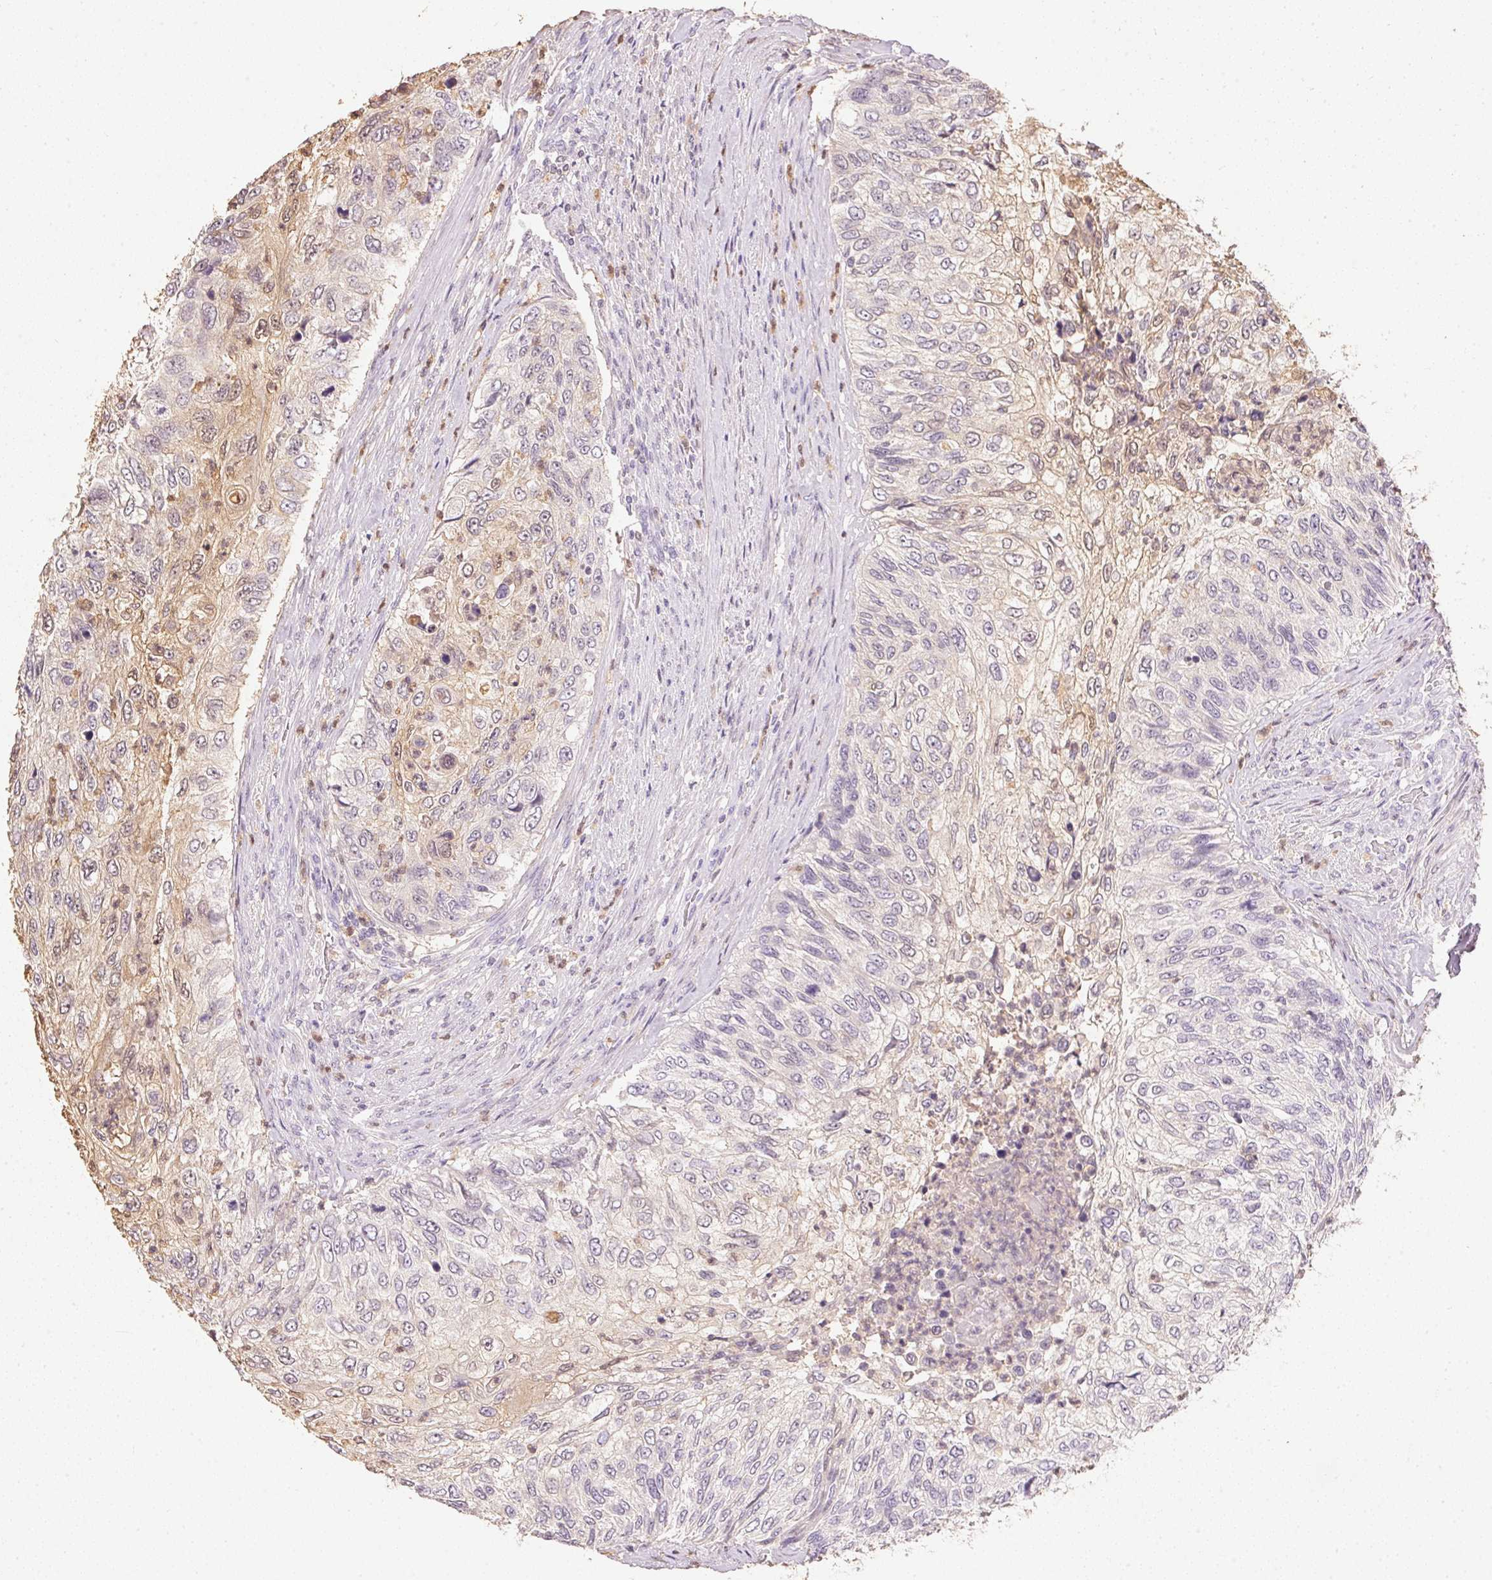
{"staining": {"intensity": "weak", "quantity": "<25%", "location": "cytoplasmic/membranous,nuclear"}, "tissue": "urothelial cancer", "cell_type": "Tumor cells", "image_type": "cancer", "snomed": [{"axis": "morphology", "description": "Urothelial carcinoma, High grade"}, {"axis": "topography", "description": "Urinary bladder"}], "caption": "The immunohistochemistry (IHC) micrograph has no significant staining in tumor cells of high-grade urothelial carcinoma tissue.", "gene": "S100A3", "patient": {"sex": "female", "age": 60}}